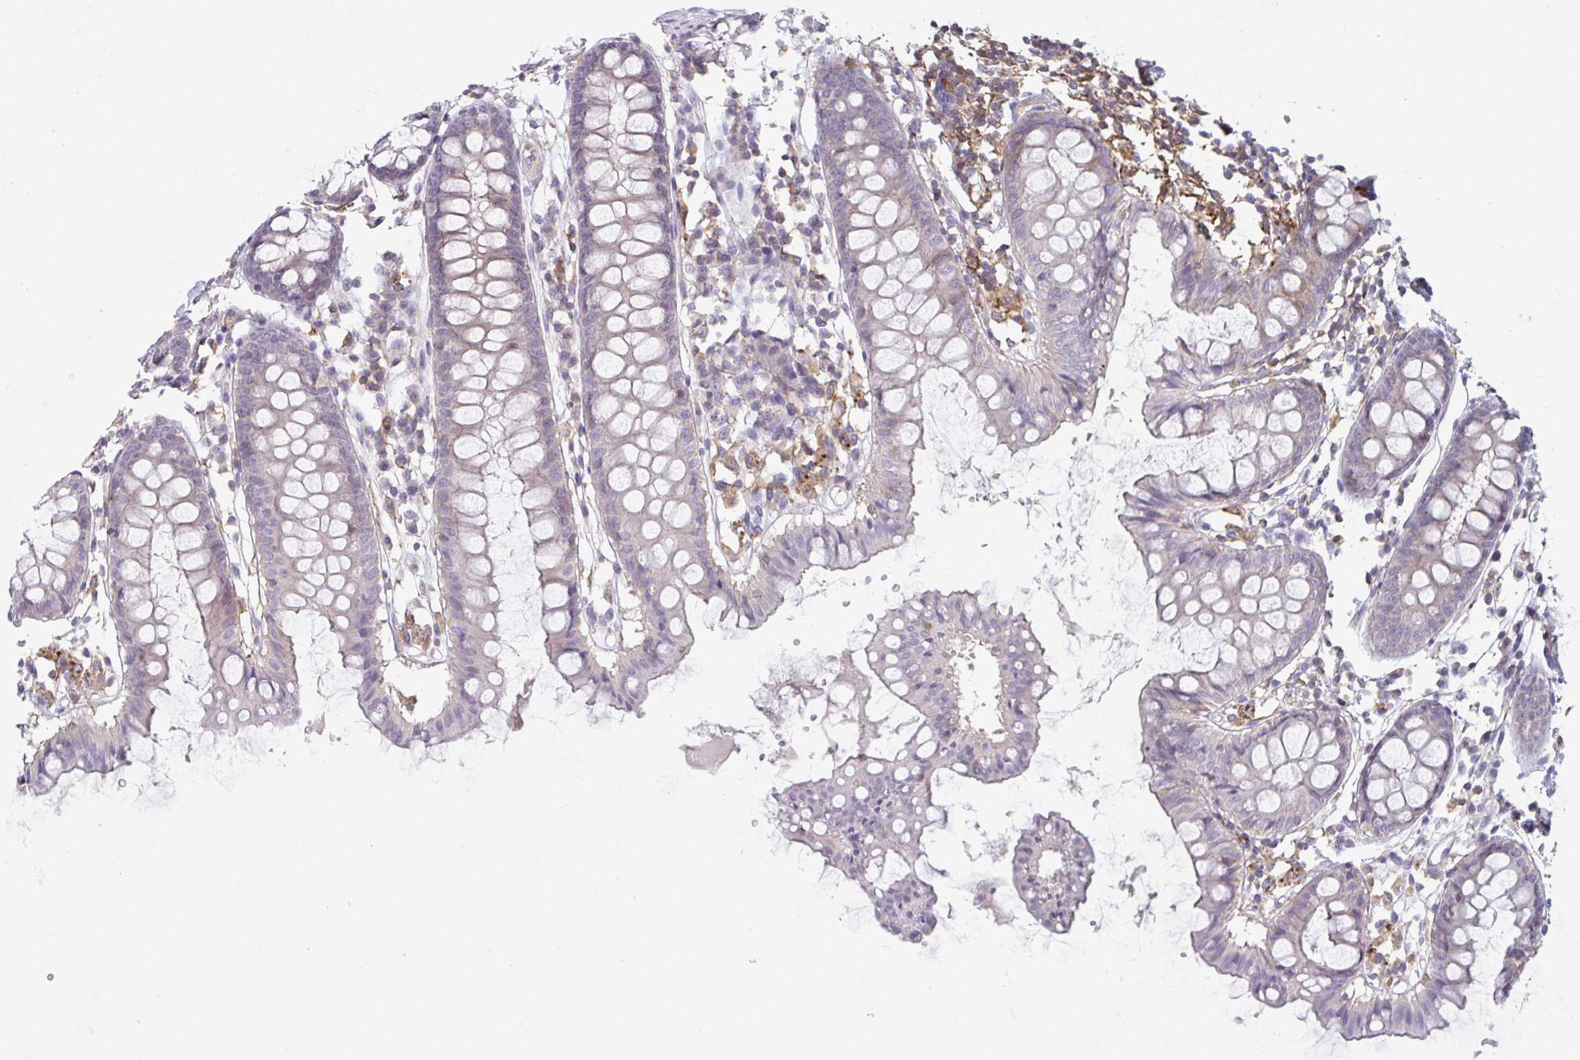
{"staining": {"intensity": "negative", "quantity": "none", "location": "none"}, "tissue": "colon", "cell_type": "Endothelial cells", "image_type": "normal", "snomed": [{"axis": "morphology", "description": "Normal tissue, NOS"}, {"axis": "topography", "description": "Colon"}], "caption": "Immunohistochemistry of benign colon shows no staining in endothelial cells.", "gene": "DISP2", "patient": {"sex": "female", "age": 84}}